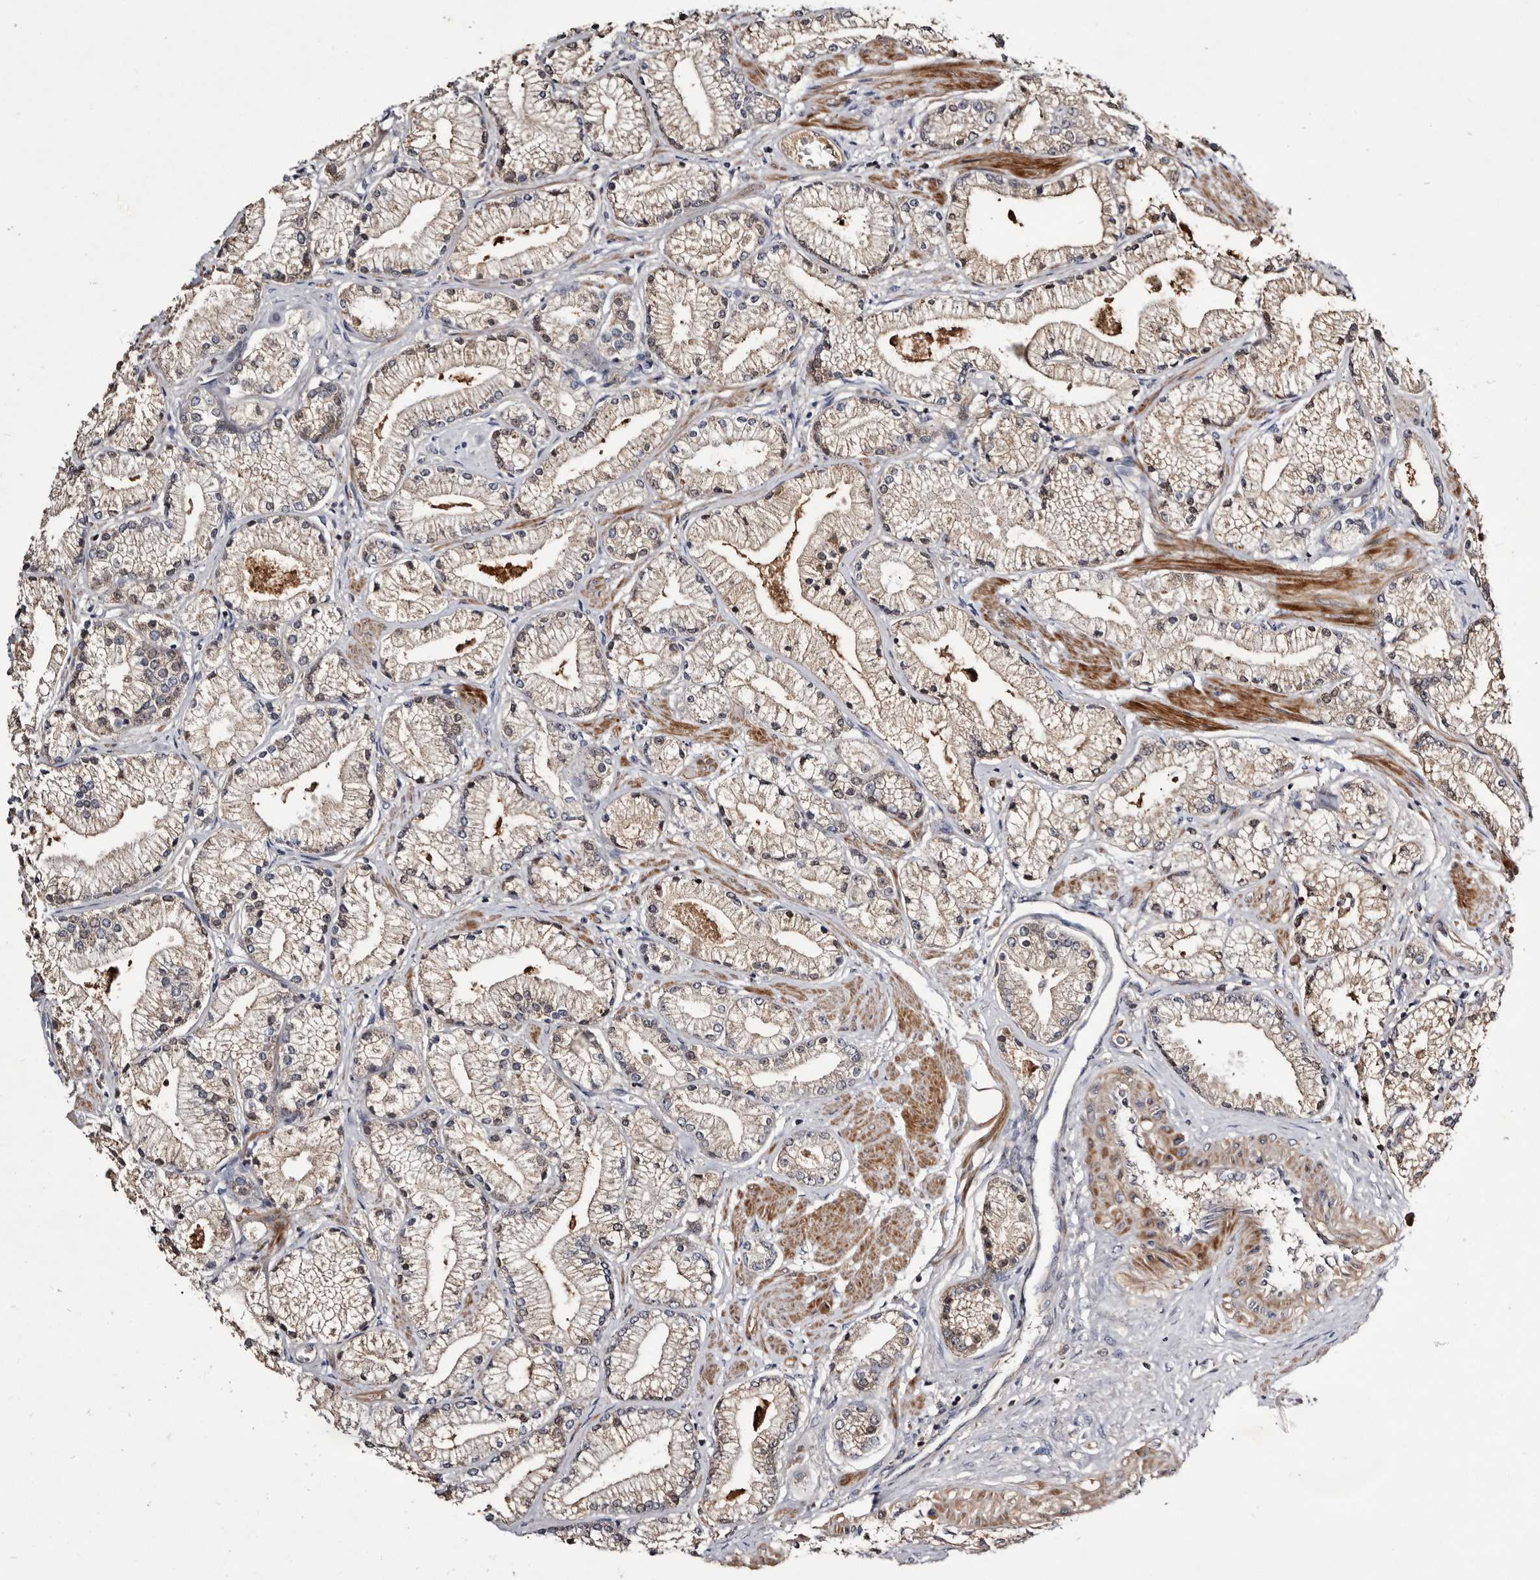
{"staining": {"intensity": "weak", "quantity": ">75%", "location": "cytoplasmic/membranous"}, "tissue": "prostate cancer", "cell_type": "Tumor cells", "image_type": "cancer", "snomed": [{"axis": "morphology", "description": "Adenocarcinoma, High grade"}, {"axis": "topography", "description": "Prostate"}], "caption": "A photomicrograph showing weak cytoplasmic/membranous positivity in approximately >75% of tumor cells in prostate cancer, as visualized by brown immunohistochemical staining.", "gene": "TTC39A", "patient": {"sex": "male", "age": 50}}